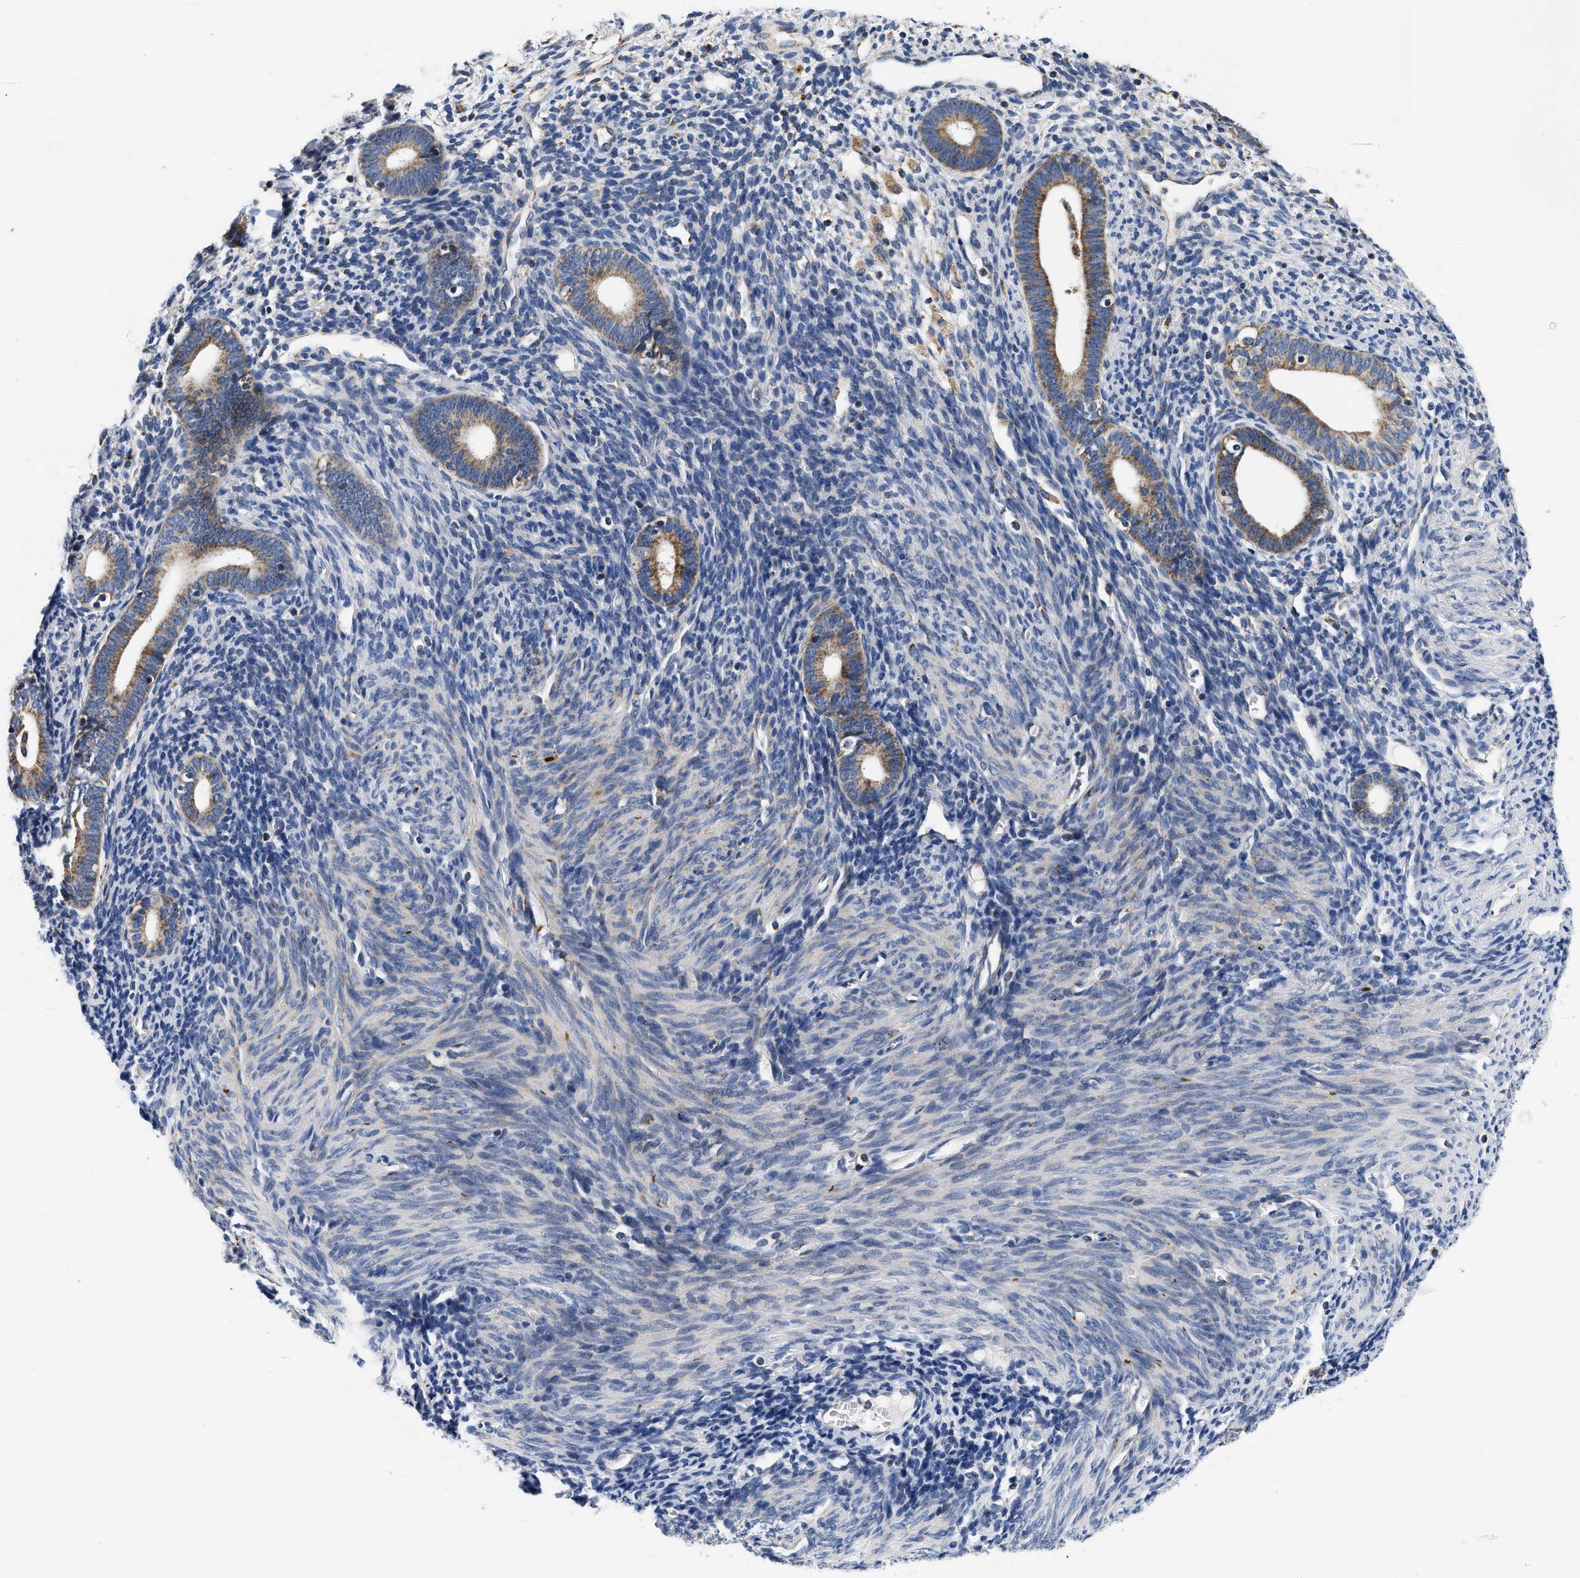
{"staining": {"intensity": "negative", "quantity": "none", "location": "none"}, "tissue": "endometrium", "cell_type": "Cells in endometrial stroma", "image_type": "normal", "snomed": [{"axis": "morphology", "description": "Normal tissue, NOS"}, {"axis": "morphology", "description": "Adenocarcinoma, NOS"}, {"axis": "topography", "description": "Endometrium"}], "caption": "The immunohistochemistry image has no significant staining in cells in endometrial stroma of endometrium.", "gene": "PDP1", "patient": {"sex": "female", "age": 57}}